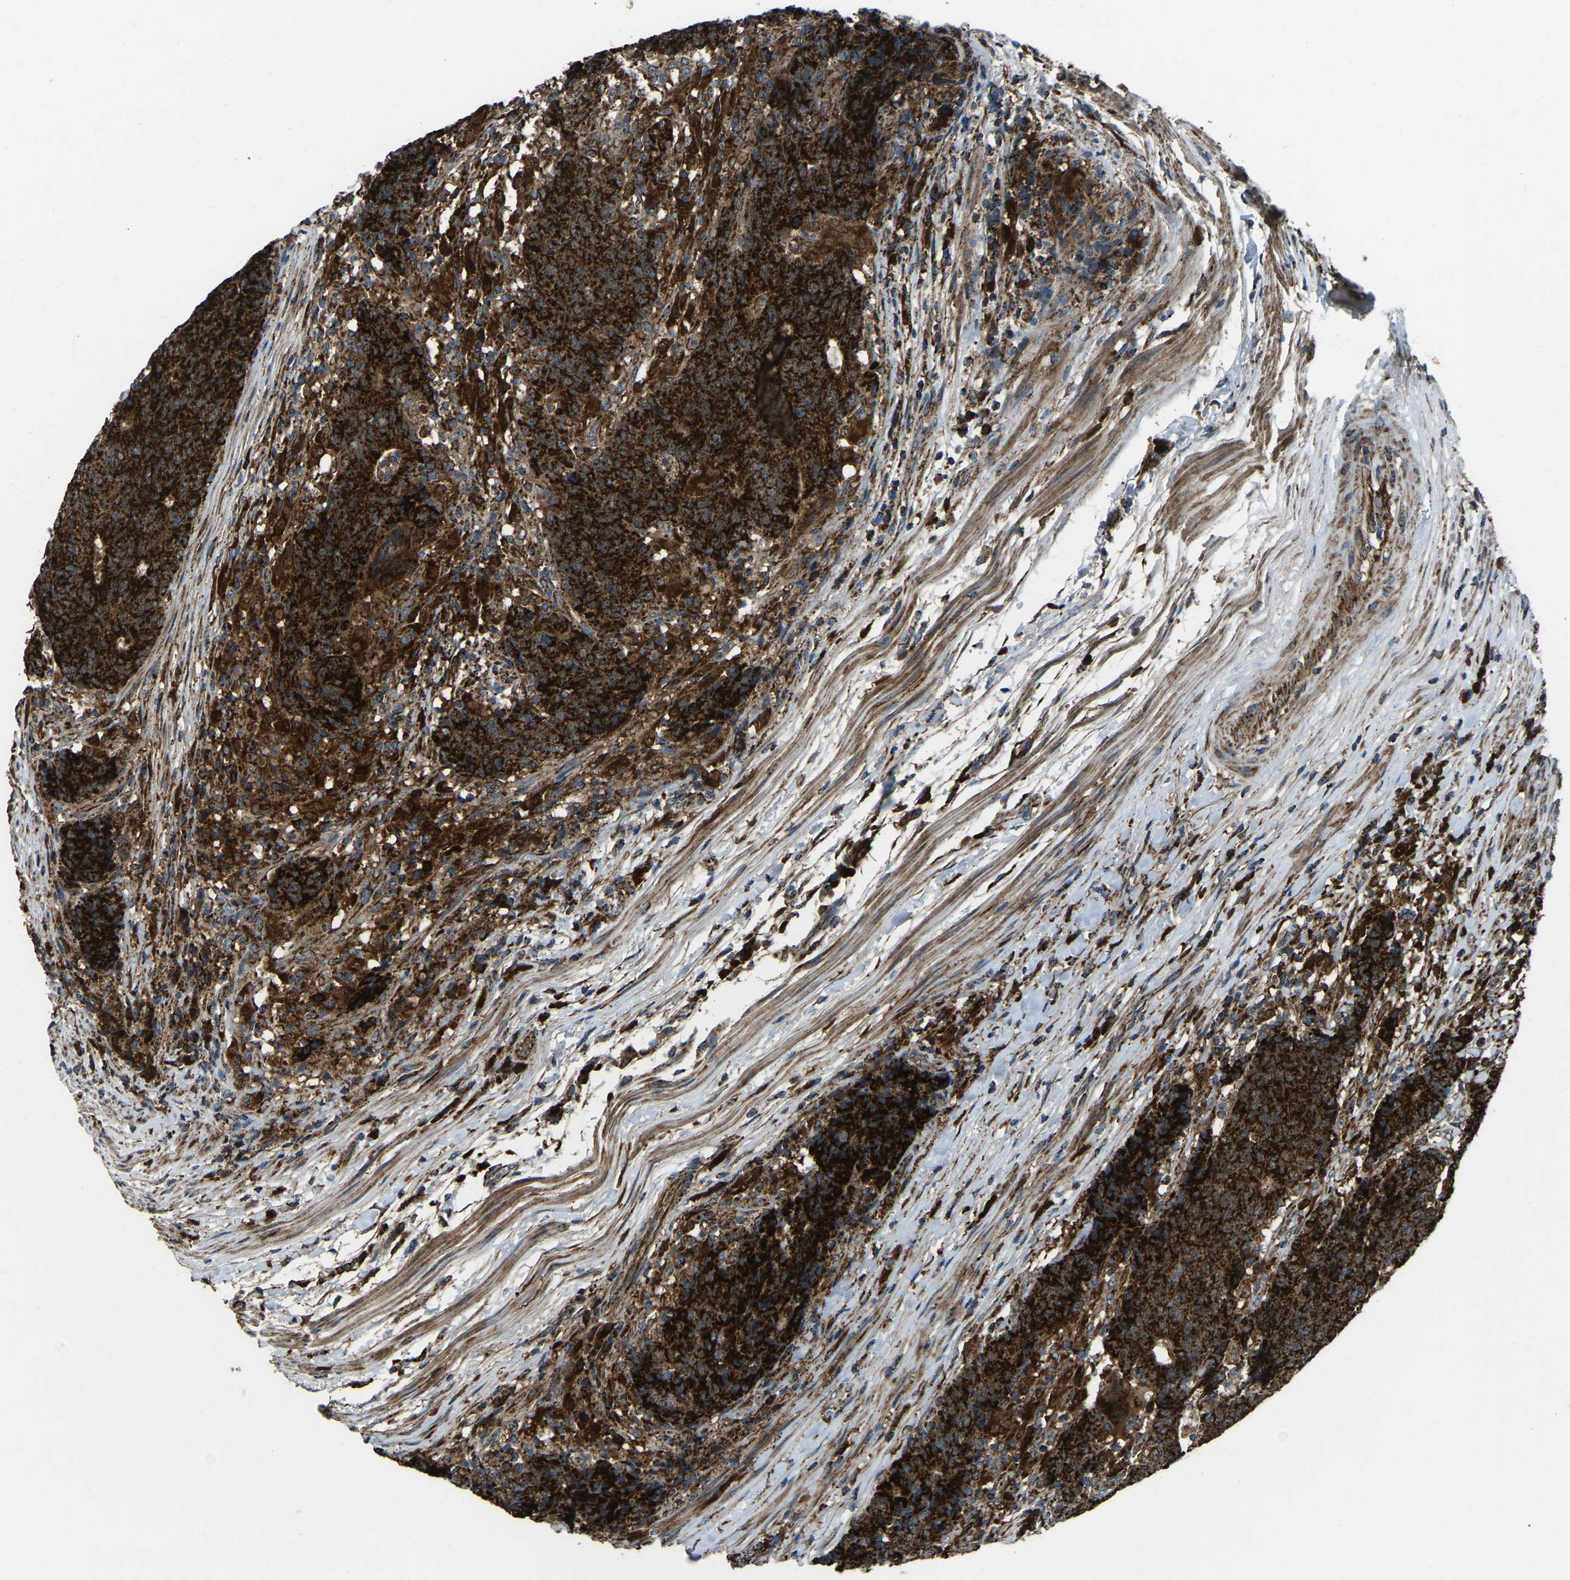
{"staining": {"intensity": "strong", "quantity": ">75%", "location": "cytoplasmic/membranous"}, "tissue": "colorectal cancer", "cell_type": "Tumor cells", "image_type": "cancer", "snomed": [{"axis": "morphology", "description": "Normal tissue, NOS"}, {"axis": "morphology", "description": "Adenocarcinoma, NOS"}, {"axis": "topography", "description": "Colon"}], "caption": "Brown immunohistochemical staining in human colorectal cancer shows strong cytoplasmic/membranous staining in approximately >75% of tumor cells.", "gene": "AKR1A1", "patient": {"sex": "female", "age": 75}}